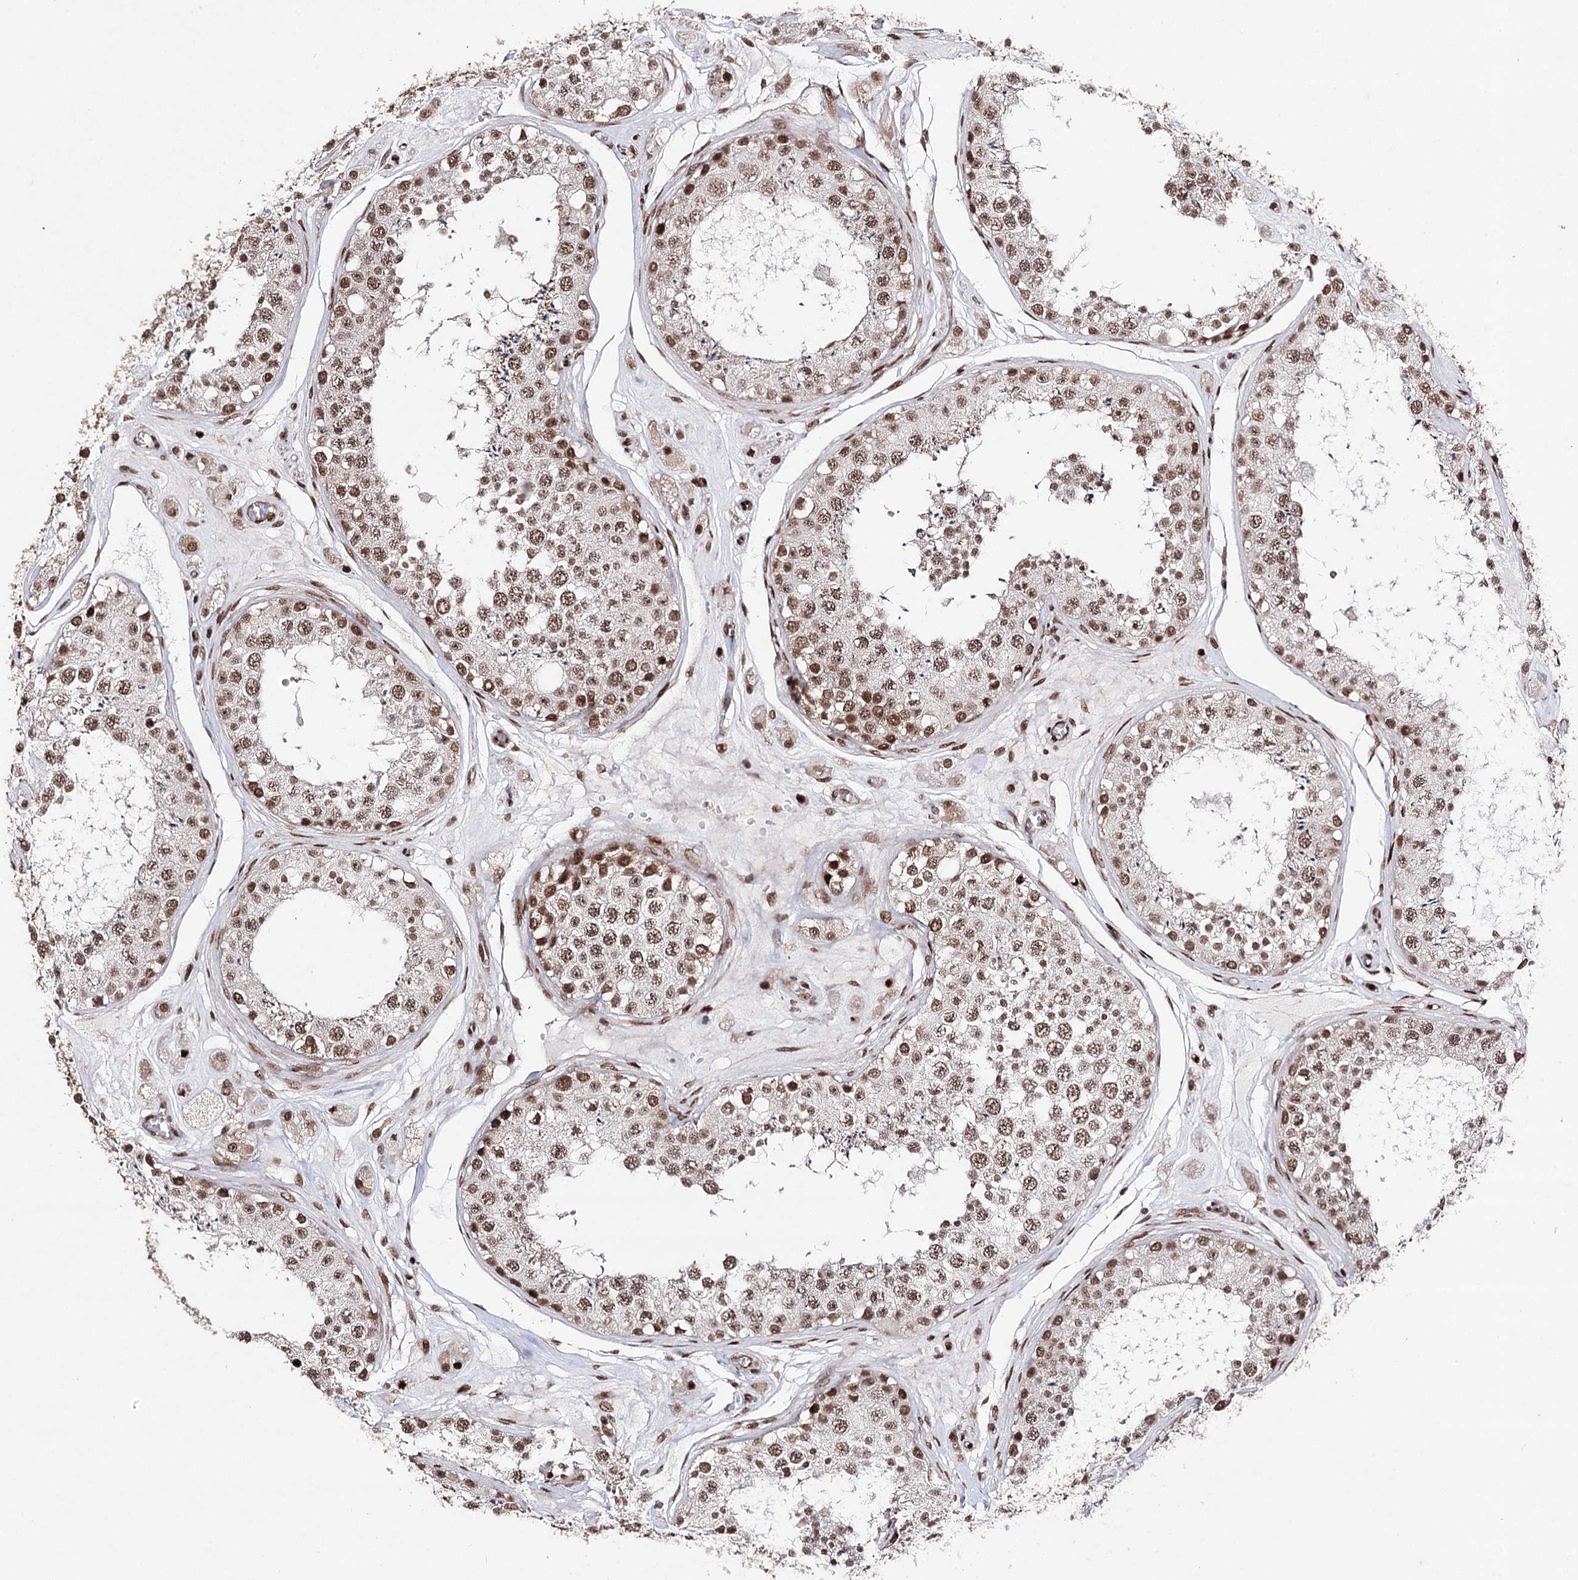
{"staining": {"intensity": "moderate", "quantity": ">75%", "location": "nuclear"}, "tissue": "testis", "cell_type": "Cells in seminiferous ducts", "image_type": "normal", "snomed": [{"axis": "morphology", "description": "Normal tissue, NOS"}, {"axis": "topography", "description": "Testis"}], "caption": "A micrograph showing moderate nuclear staining in approximately >75% of cells in seminiferous ducts in normal testis, as visualized by brown immunohistochemical staining.", "gene": "PDCD4", "patient": {"sex": "male", "age": 25}}